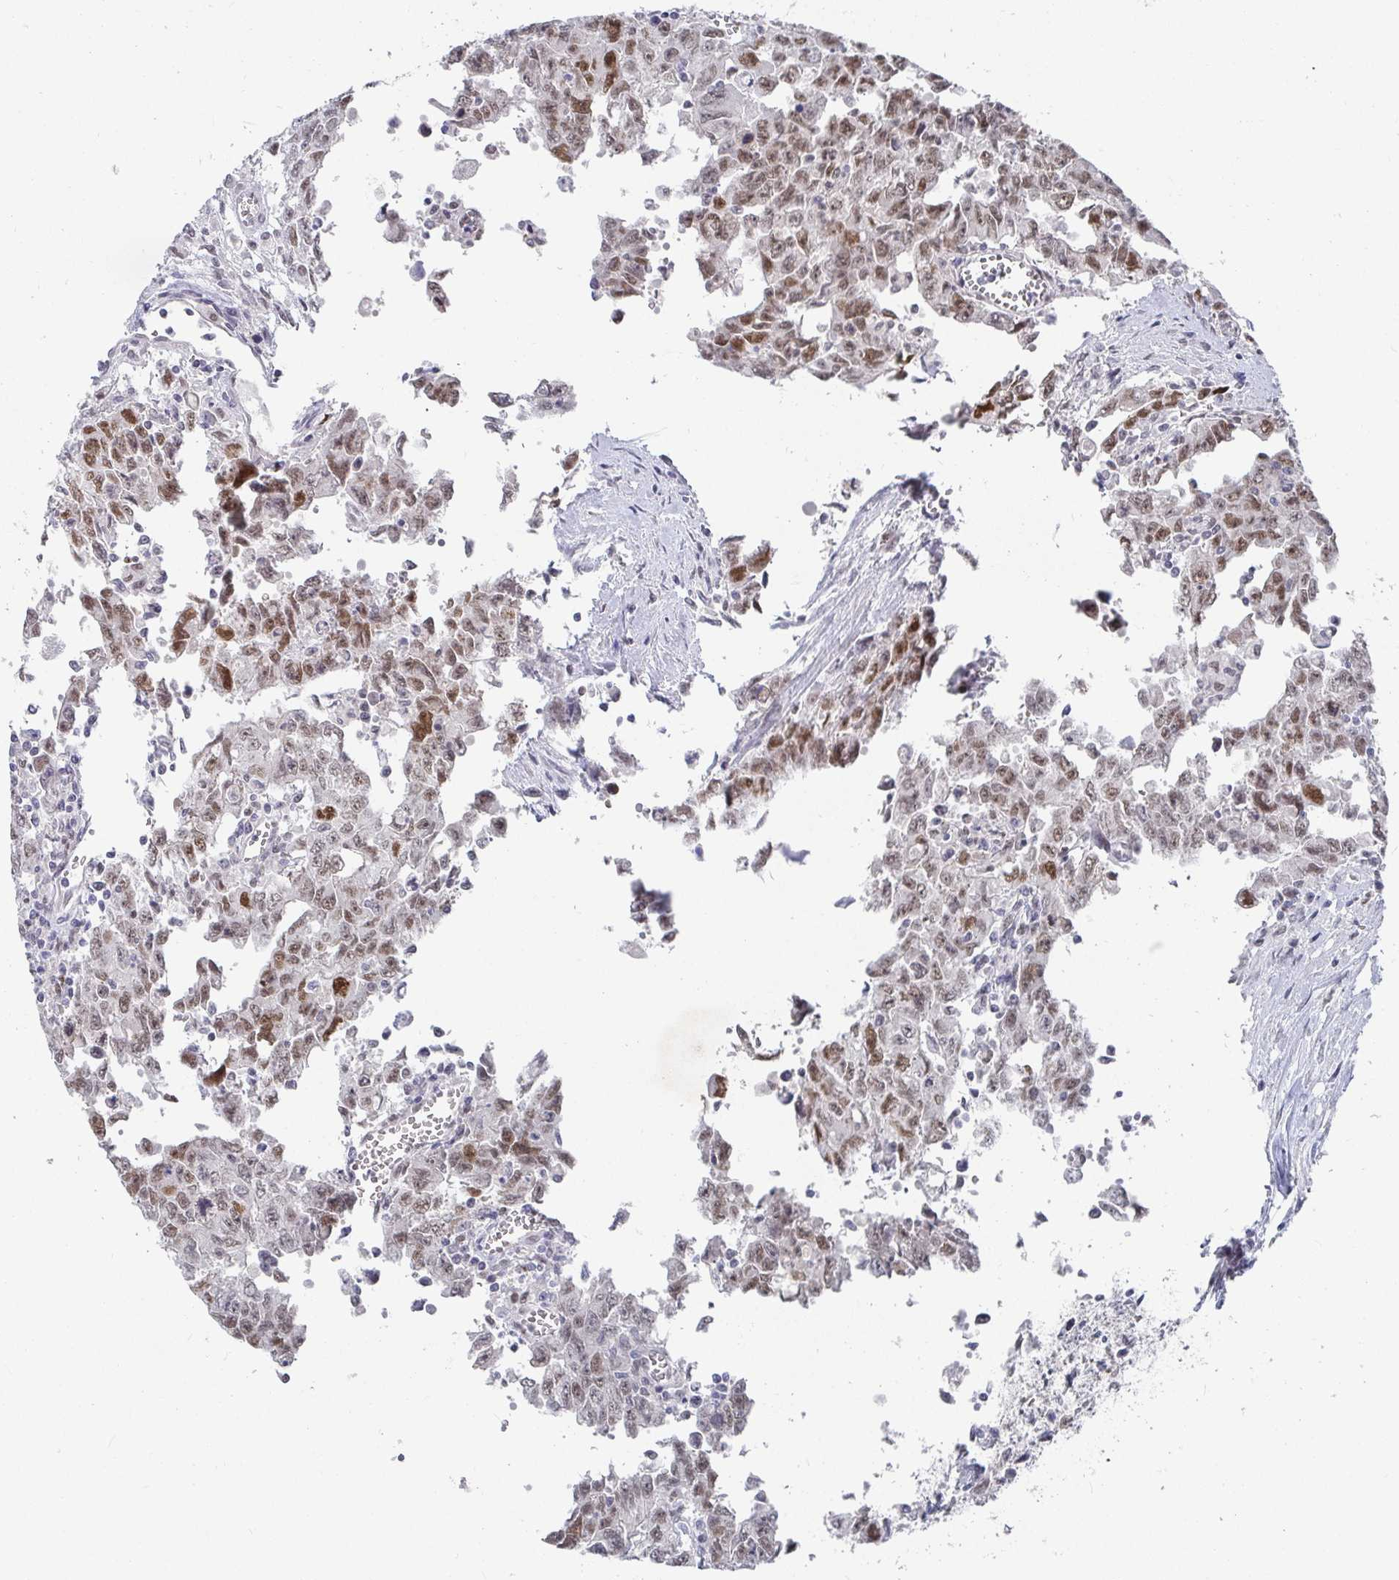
{"staining": {"intensity": "moderate", "quantity": ">75%", "location": "nuclear"}, "tissue": "testis cancer", "cell_type": "Tumor cells", "image_type": "cancer", "snomed": [{"axis": "morphology", "description": "Carcinoma, Embryonal, NOS"}, {"axis": "topography", "description": "Testis"}], "caption": "Tumor cells demonstrate medium levels of moderate nuclear positivity in about >75% of cells in testis cancer (embryonal carcinoma). Immunohistochemistry (ihc) stains the protein of interest in brown and the nuclei are stained blue.", "gene": "RCOR1", "patient": {"sex": "male", "age": 24}}